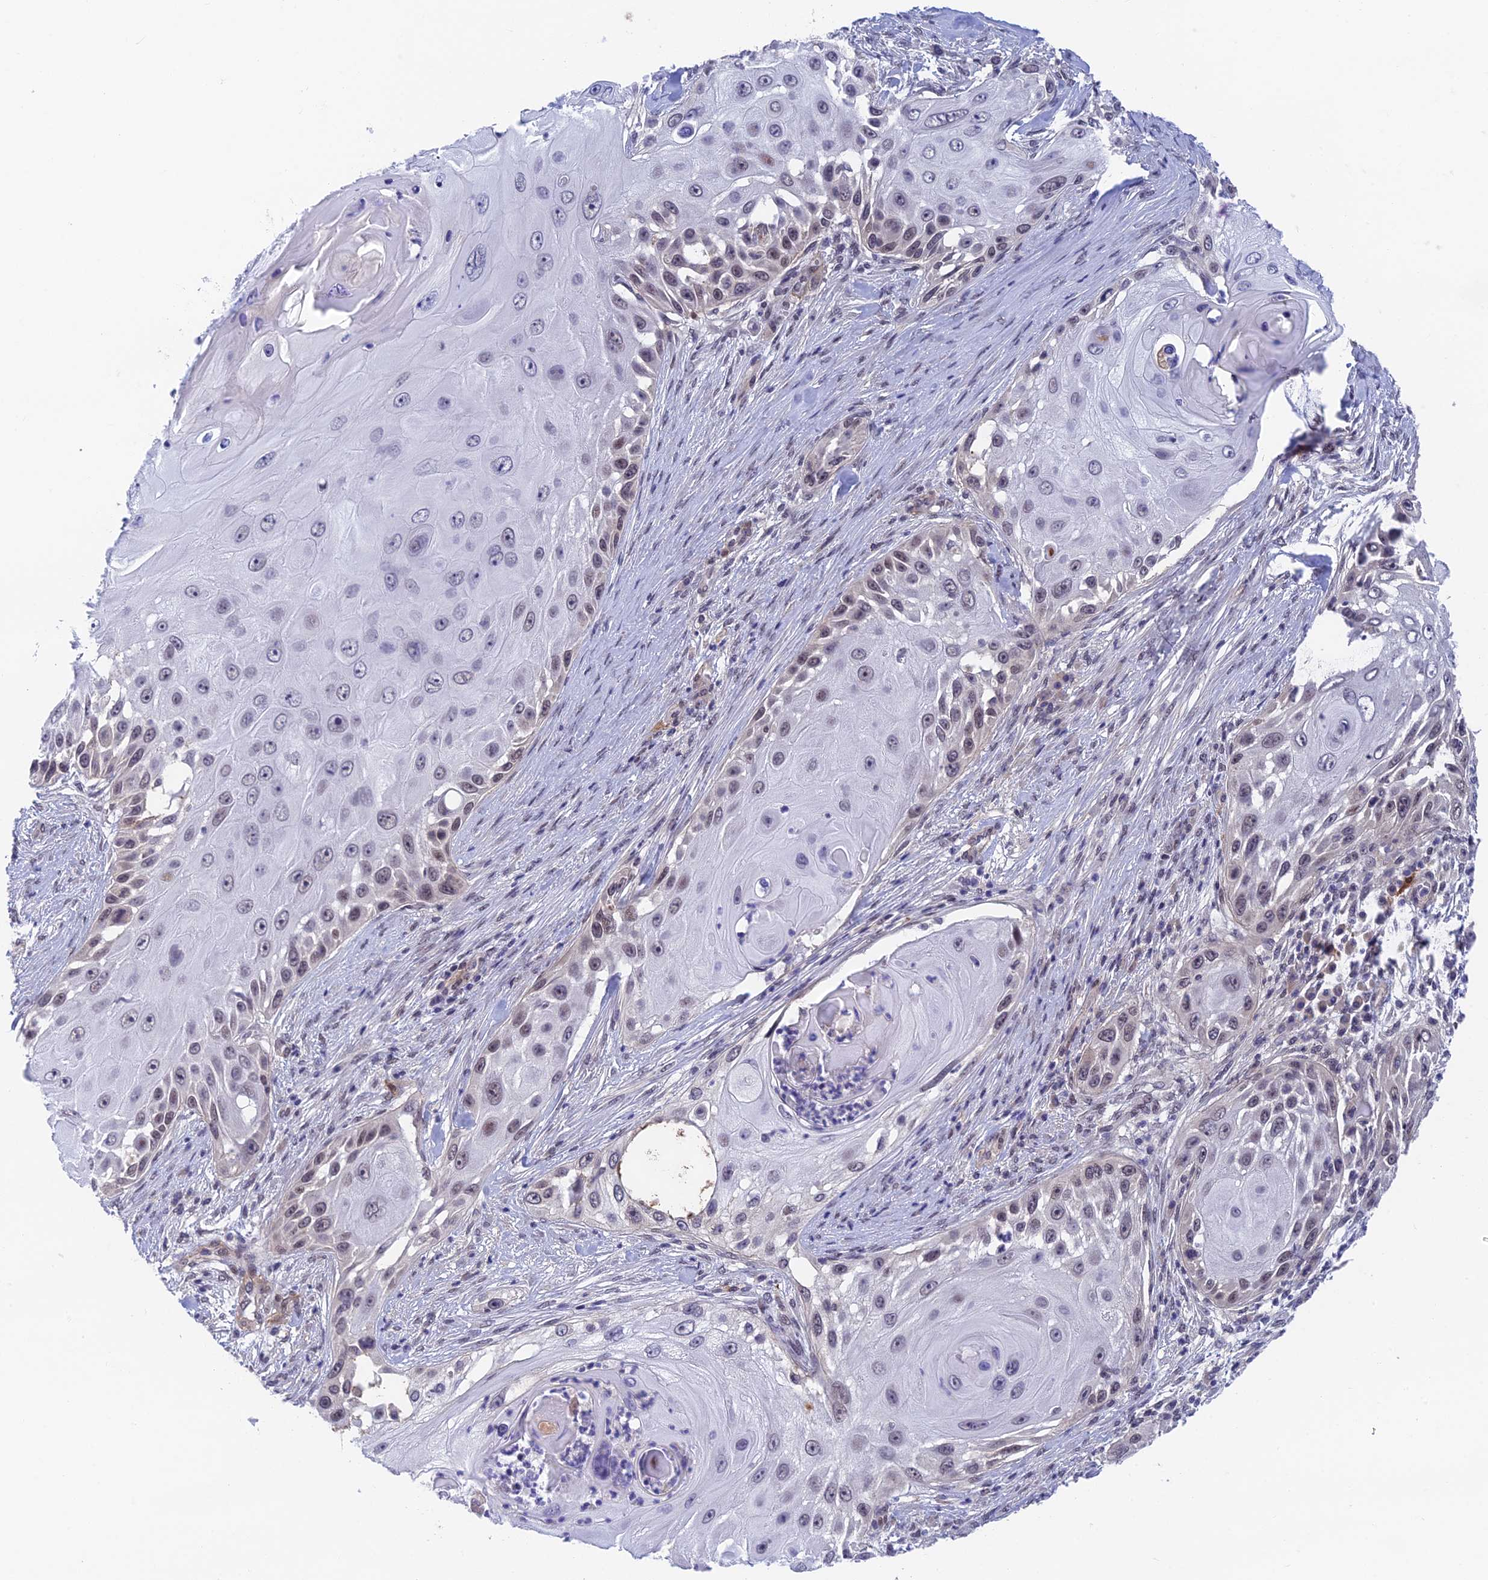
{"staining": {"intensity": "moderate", "quantity": "<25%", "location": "nuclear"}, "tissue": "skin cancer", "cell_type": "Tumor cells", "image_type": "cancer", "snomed": [{"axis": "morphology", "description": "Squamous cell carcinoma, NOS"}, {"axis": "topography", "description": "Skin"}], "caption": "Human skin squamous cell carcinoma stained for a protein (brown) reveals moderate nuclear positive expression in approximately <25% of tumor cells.", "gene": "NSMCE1", "patient": {"sex": "female", "age": 44}}